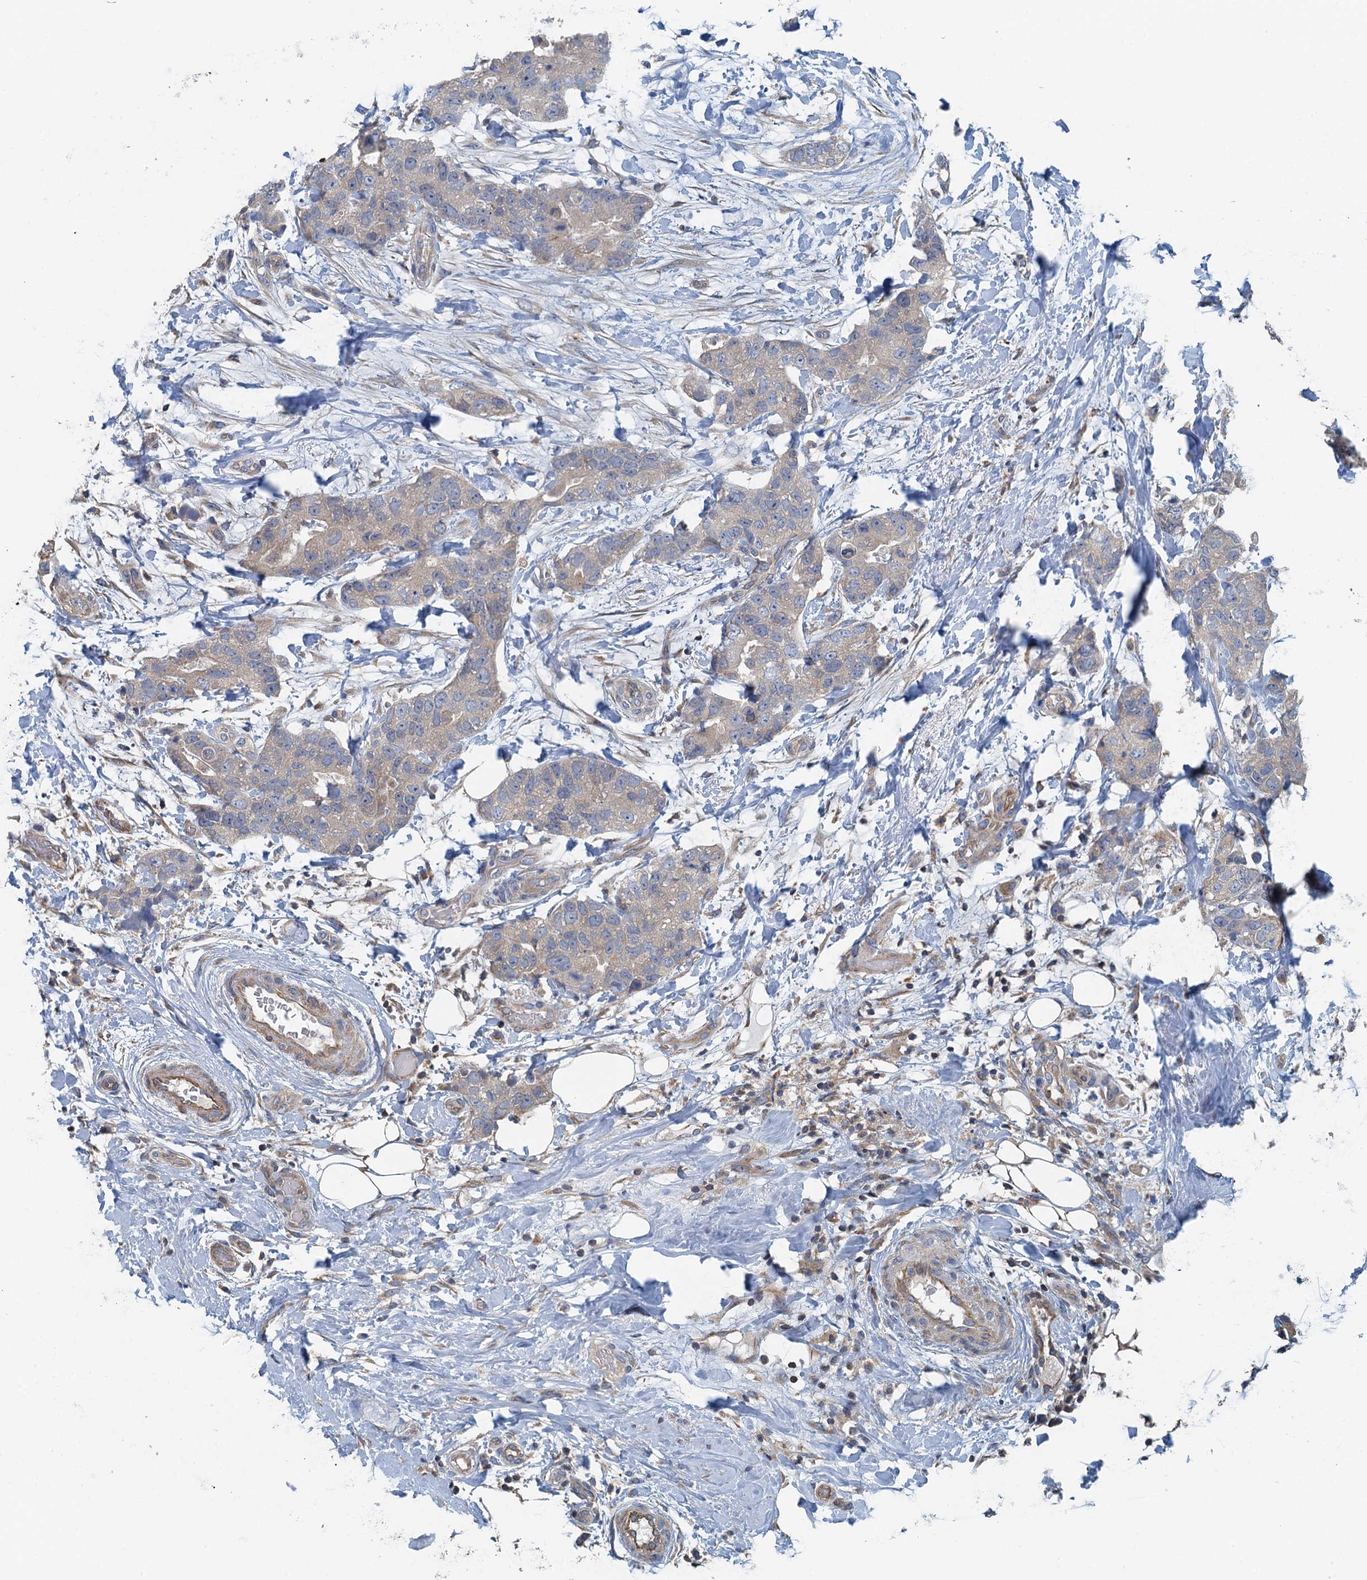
{"staining": {"intensity": "weak", "quantity": ">75%", "location": "cytoplasmic/membranous"}, "tissue": "breast cancer", "cell_type": "Tumor cells", "image_type": "cancer", "snomed": [{"axis": "morphology", "description": "Duct carcinoma"}, {"axis": "topography", "description": "Breast"}], "caption": "This is an image of immunohistochemistry staining of breast cancer (invasive ductal carcinoma), which shows weak expression in the cytoplasmic/membranous of tumor cells.", "gene": "PPP1R14D", "patient": {"sex": "female", "age": 62}}